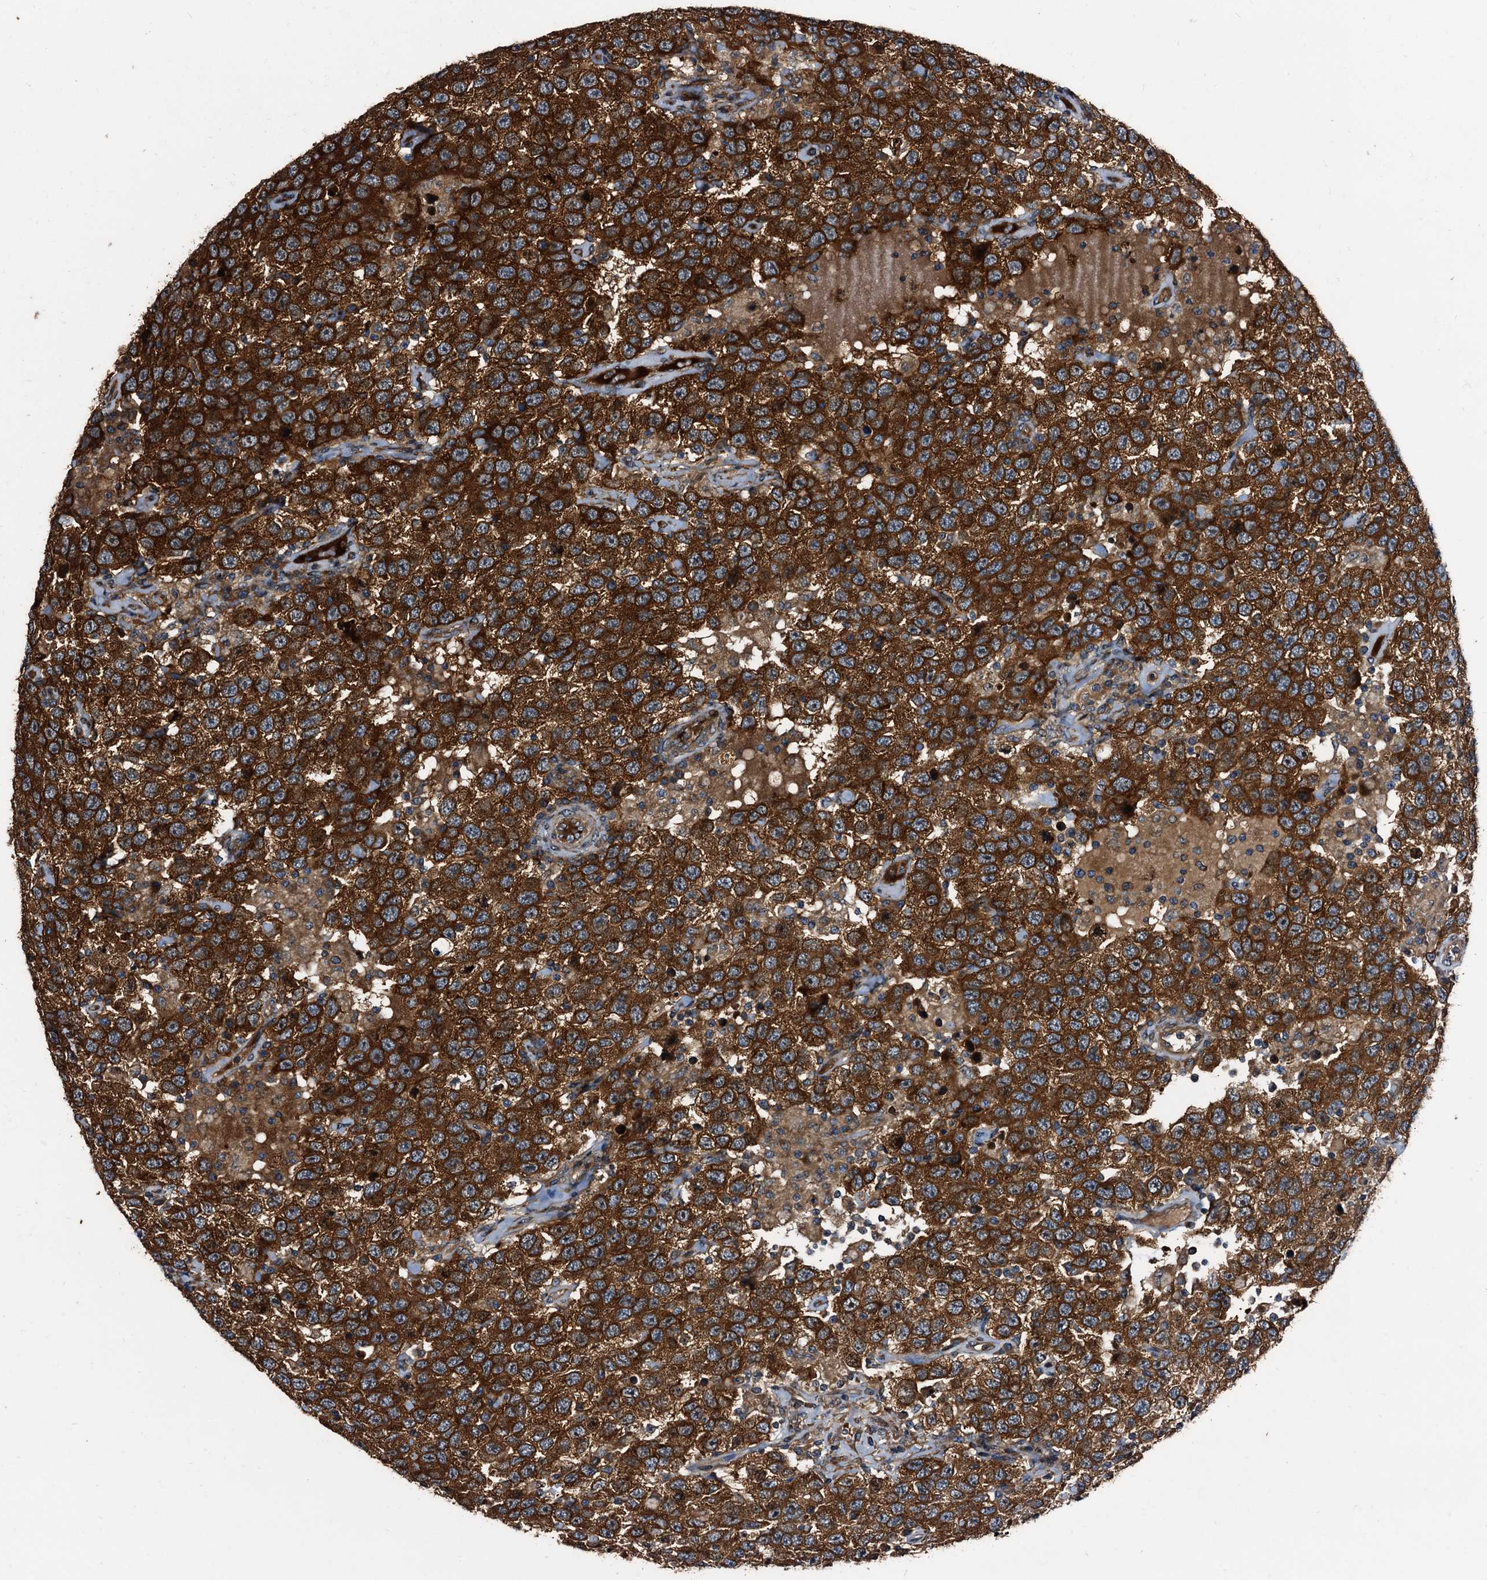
{"staining": {"intensity": "strong", "quantity": ">75%", "location": "cytoplasmic/membranous"}, "tissue": "testis cancer", "cell_type": "Tumor cells", "image_type": "cancer", "snomed": [{"axis": "morphology", "description": "Seminoma, NOS"}, {"axis": "topography", "description": "Testis"}], "caption": "A brown stain labels strong cytoplasmic/membranous staining of a protein in human seminoma (testis) tumor cells.", "gene": "PEX5", "patient": {"sex": "male", "age": 41}}